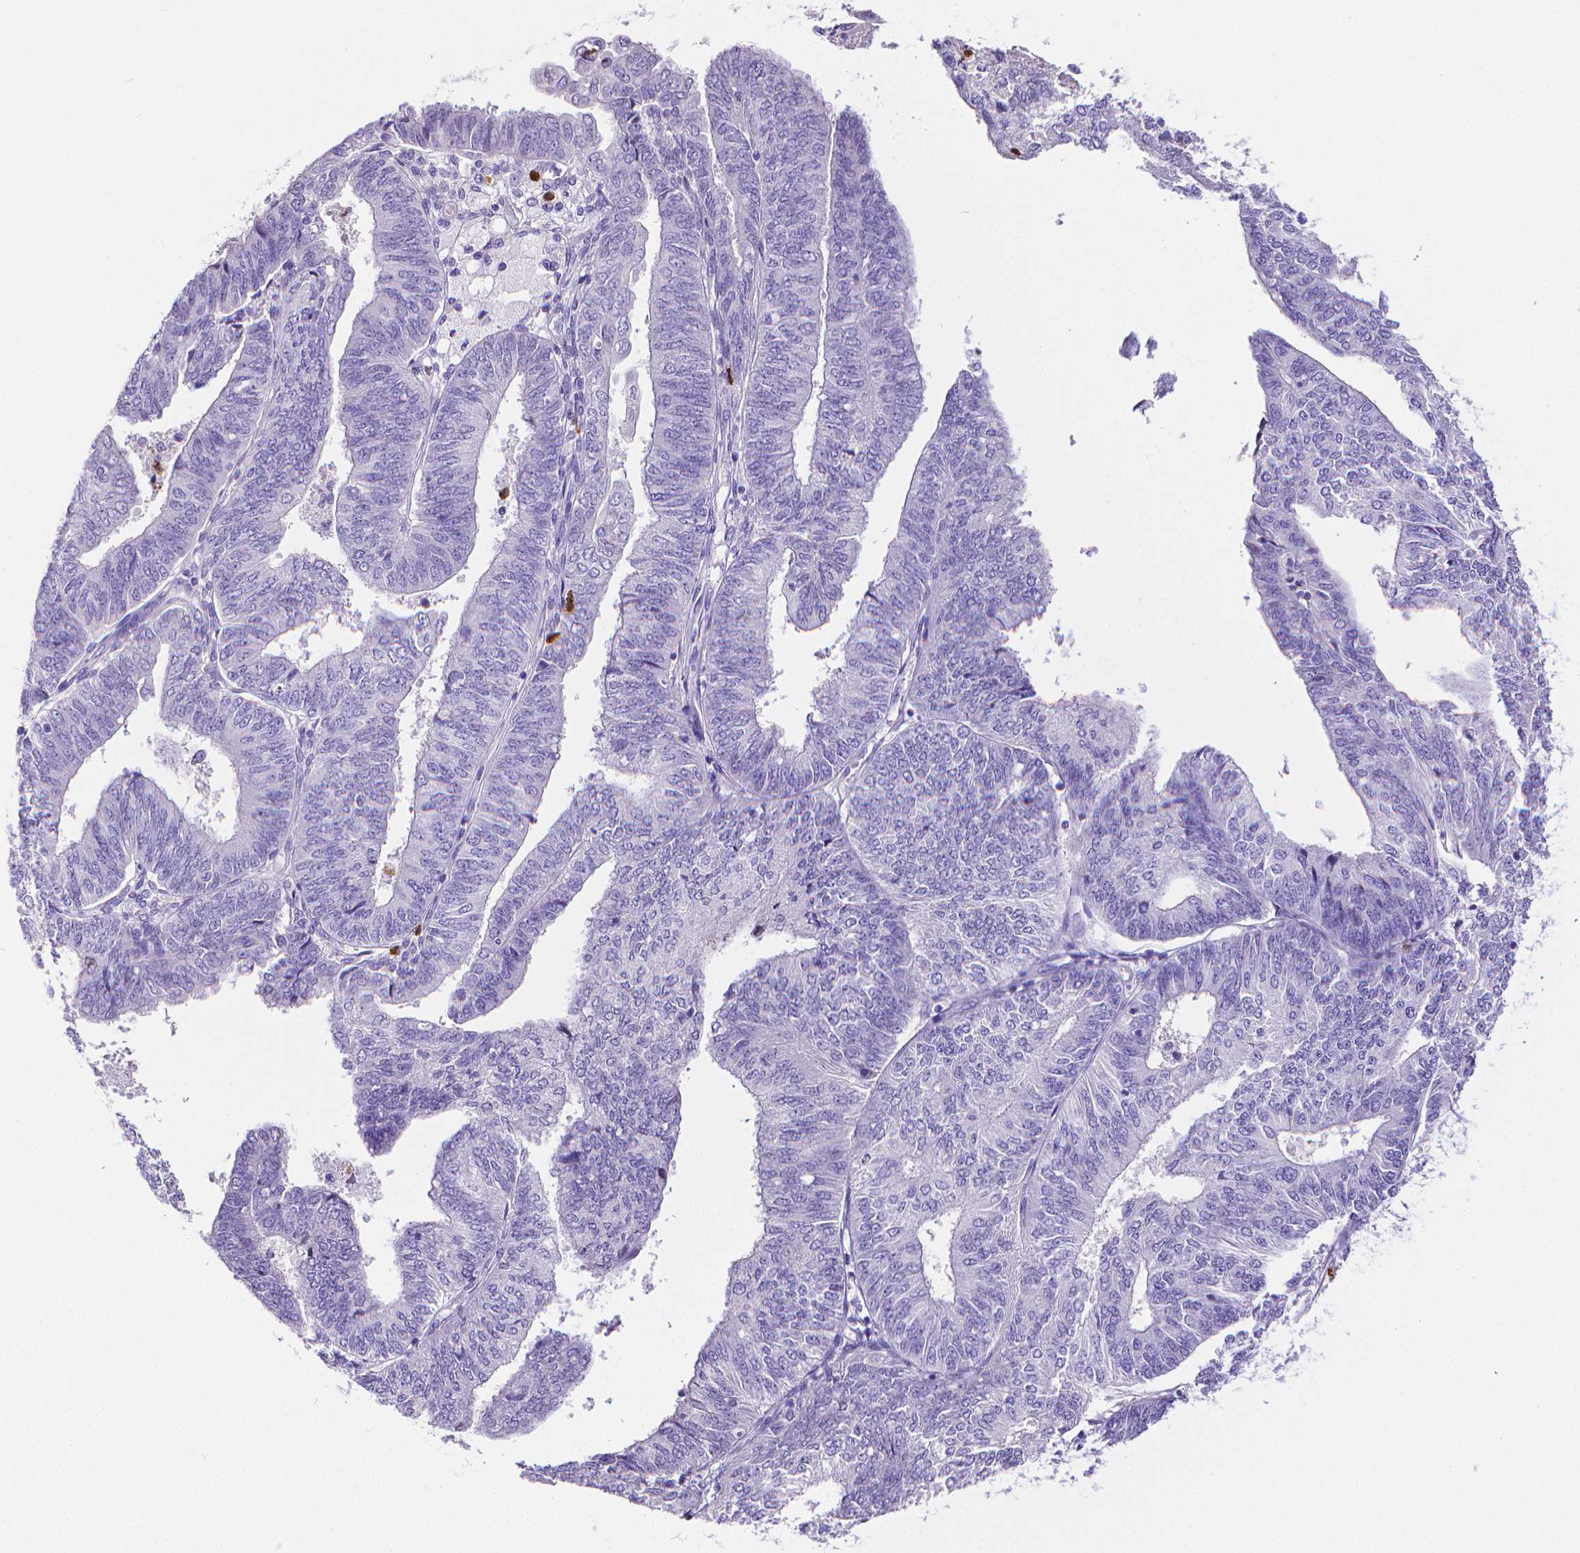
{"staining": {"intensity": "negative", "quantity": "none", "location": "none"}, "tissue": "endometrial cancer", "cell_type": "Tumor cells", "image_type": "cancer", "snomed": [{"axis": "morphology", "description": "Adenocarcinoma, NOS"}, {"axis": "topography", "description": "Endometrium"}], "caption": "Tumor cells show no significant expression in endometrial cancer (adenocarcinoma). The staining is performed using DAB (3,3'-diaminobenzidine) brown chromogen with nuclei counter-stained in using hematoxylin.", "gene": "MMP9", "patient": {"sex": "female", "age": 58}}